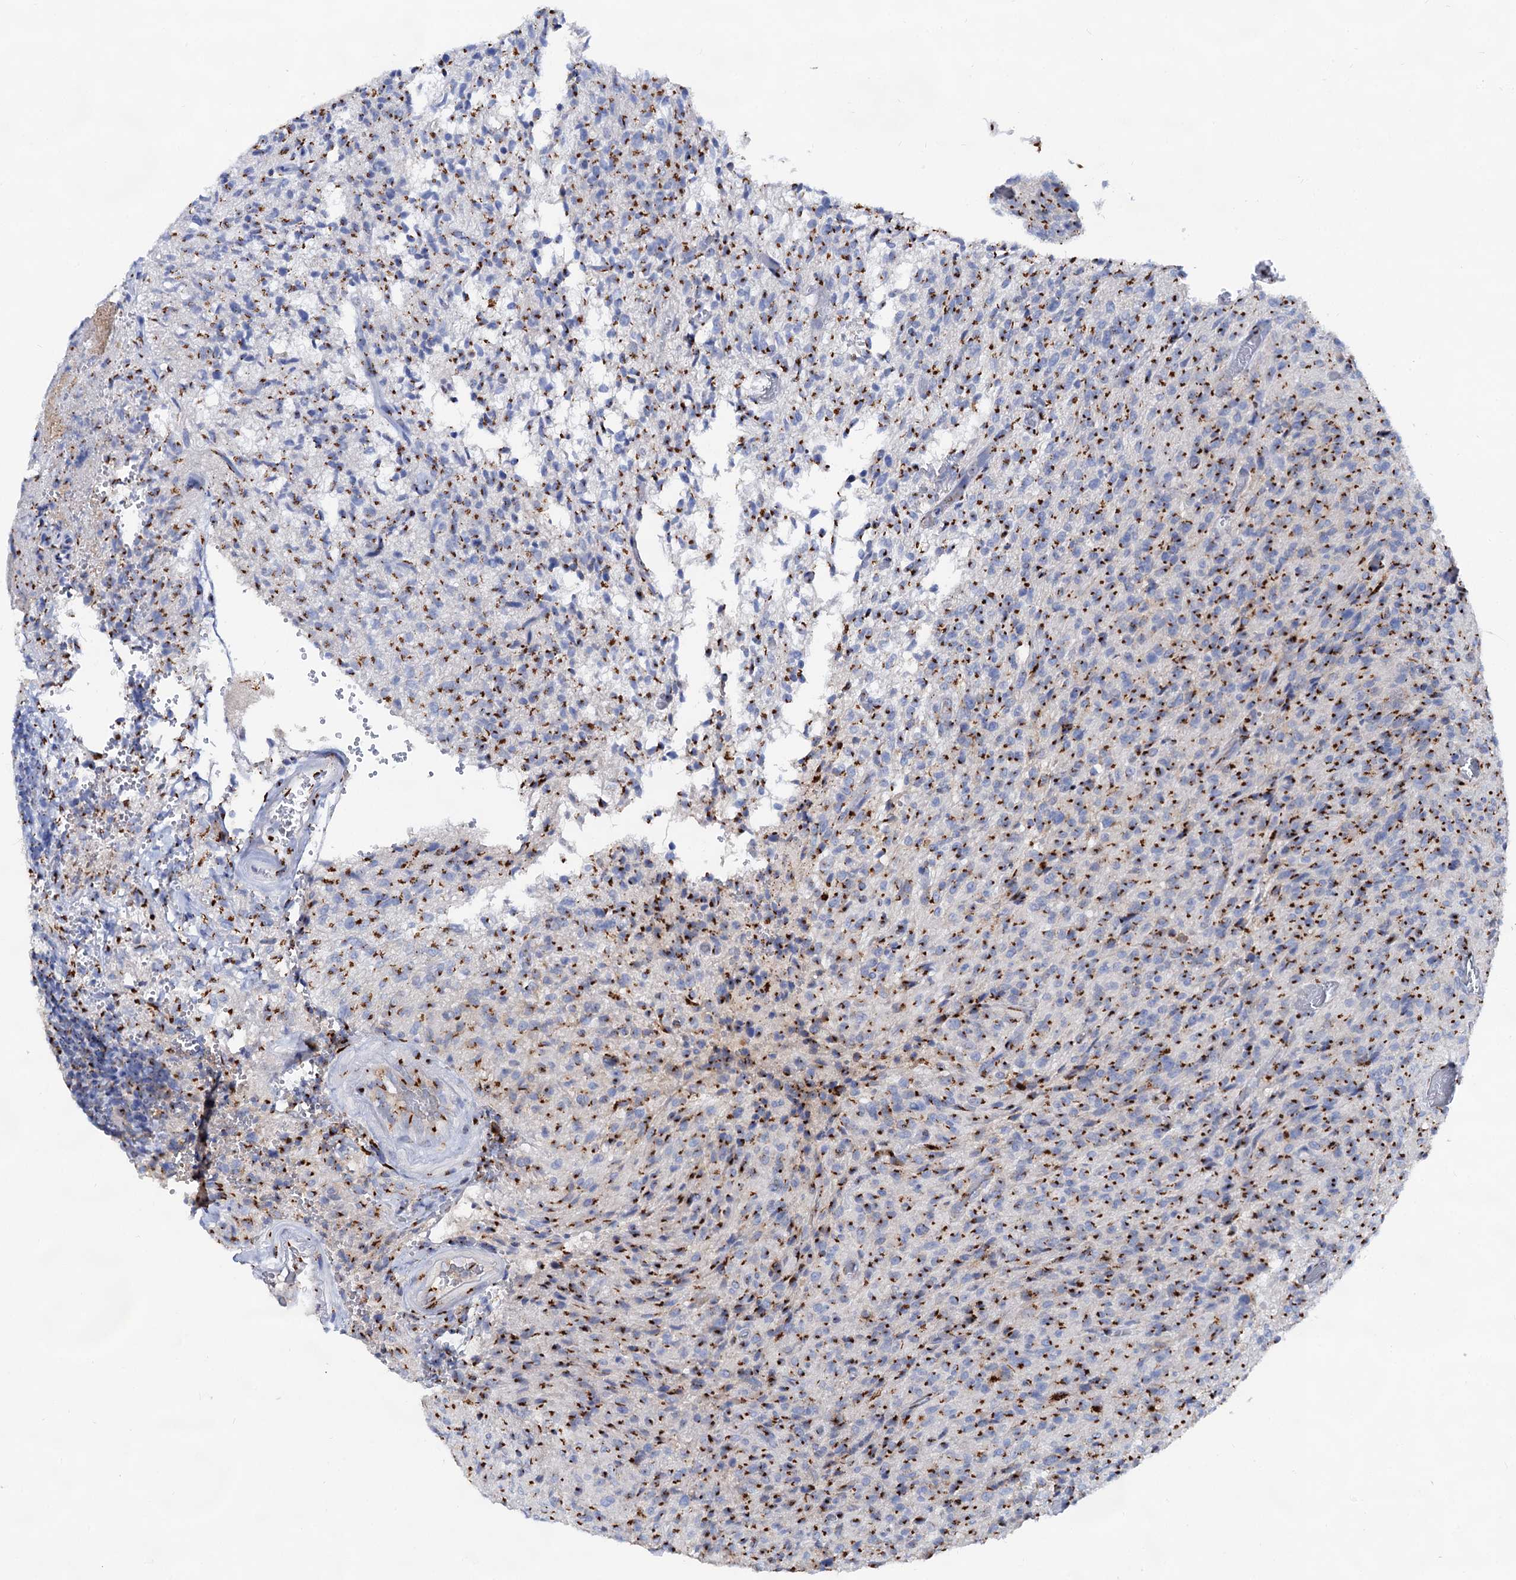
{"staining": {"intensity": "strong", "quantity": "25%-75%", "location": "cytoplasmic/membranous"}, "tissue": "glioma", "cell_type": "Tumor cells", "image_type": "cancer", "snomed": [{"axis": "morphology", "description": "Glioma, malignant, High grade"}, {"axis": "topography", "description": "Brain"}], "caption": "Human malignant glioma (high-grade) stained for a protein (brown) displays strong cytoplasmic/membranous positive positivity in about 25%-75% of tumor cells.", "gene": "TM9SF3", "patient": {"sex": "female", "age": 57}}